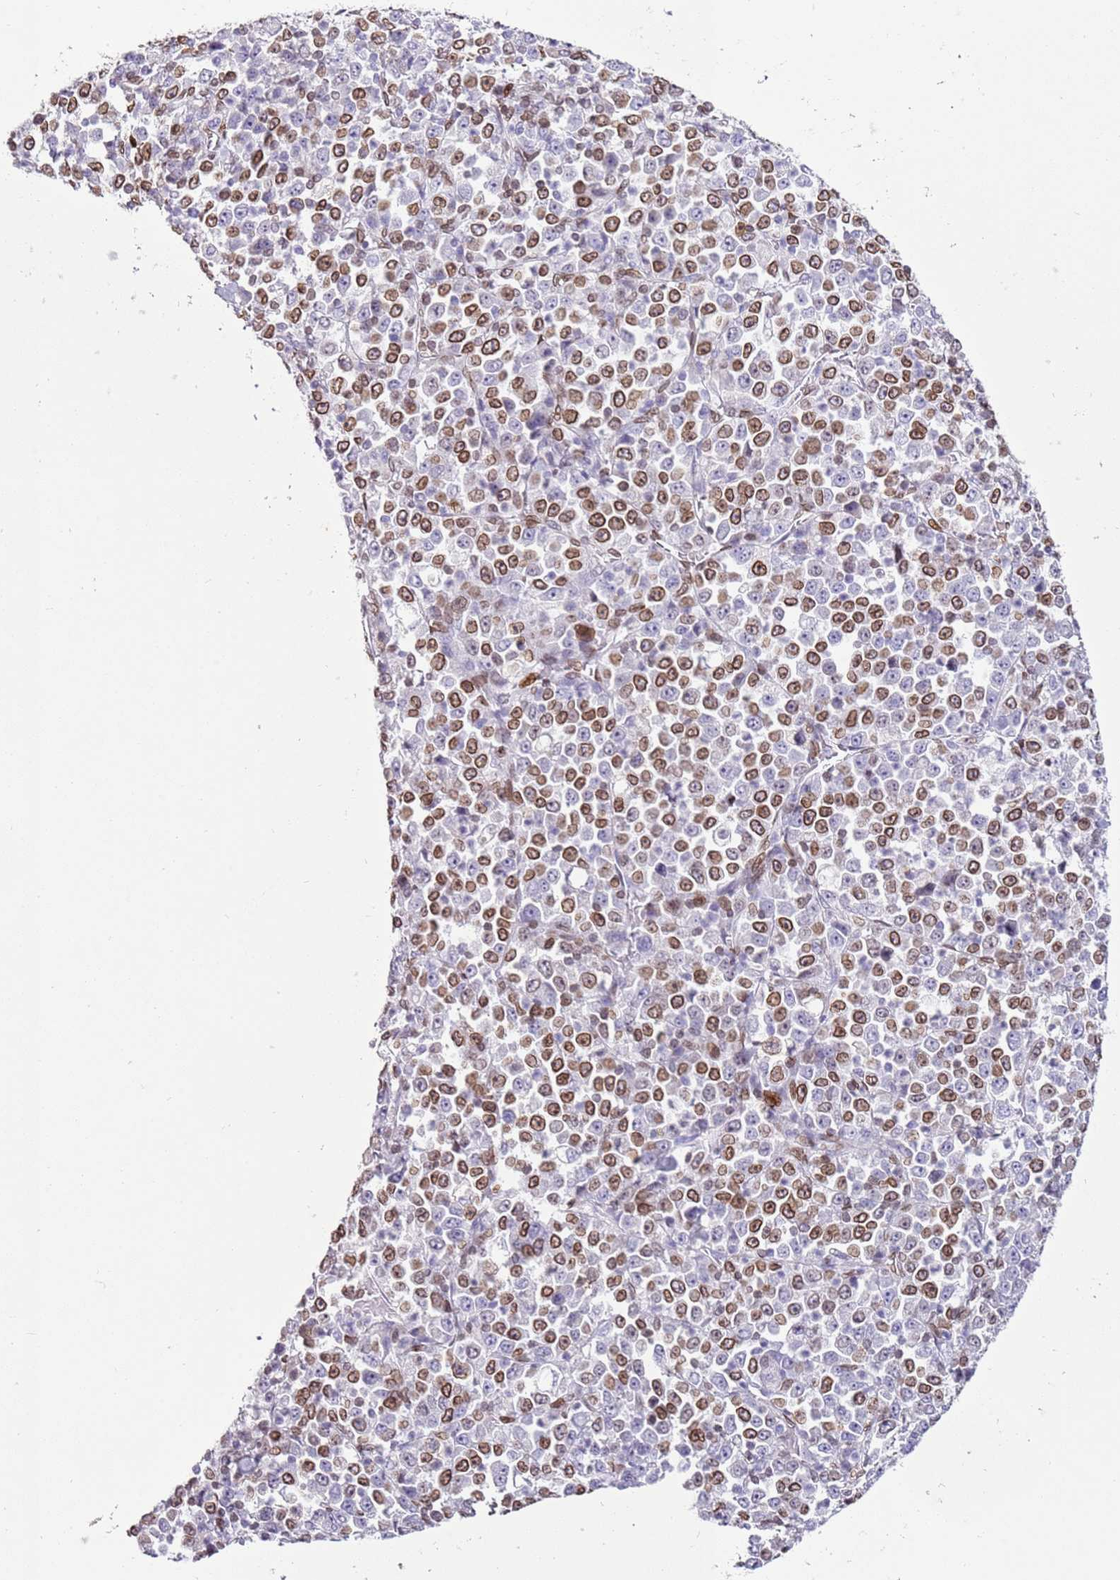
{"staining": {"intensity": "moderate", "quantity": "25%-75%", "location": "cytoplasmic/membranous,nuclear"}, "tissue": "stomach cancer", "cell_type": "Tumor cells", "image_type": "cancer", "snomed": [{"axis": "morphology", "description": "Normal tissue, NOS"}, {"axis": "morphology", "description": "Adenocarcinoma, NOS"}, {"axis": "topography", "description": "Stomach, upper"}, {"axis": "topography", "description": "Stomach"}], "caption": "Immunohistochemistry (IHC) photomicrograph of neoplastic tissue: human stomach cancer stained using immunohistochemistry (IHC) shows medium levels of moderate protein expression localized specifically in the cytoplasmic/membranous and nuclear of tumor cells, appearing as a cytoplasmic/membranous and nuclear brown color.", "gene": "POU6F1", "patient": {"sex": "male", "age": 59}}